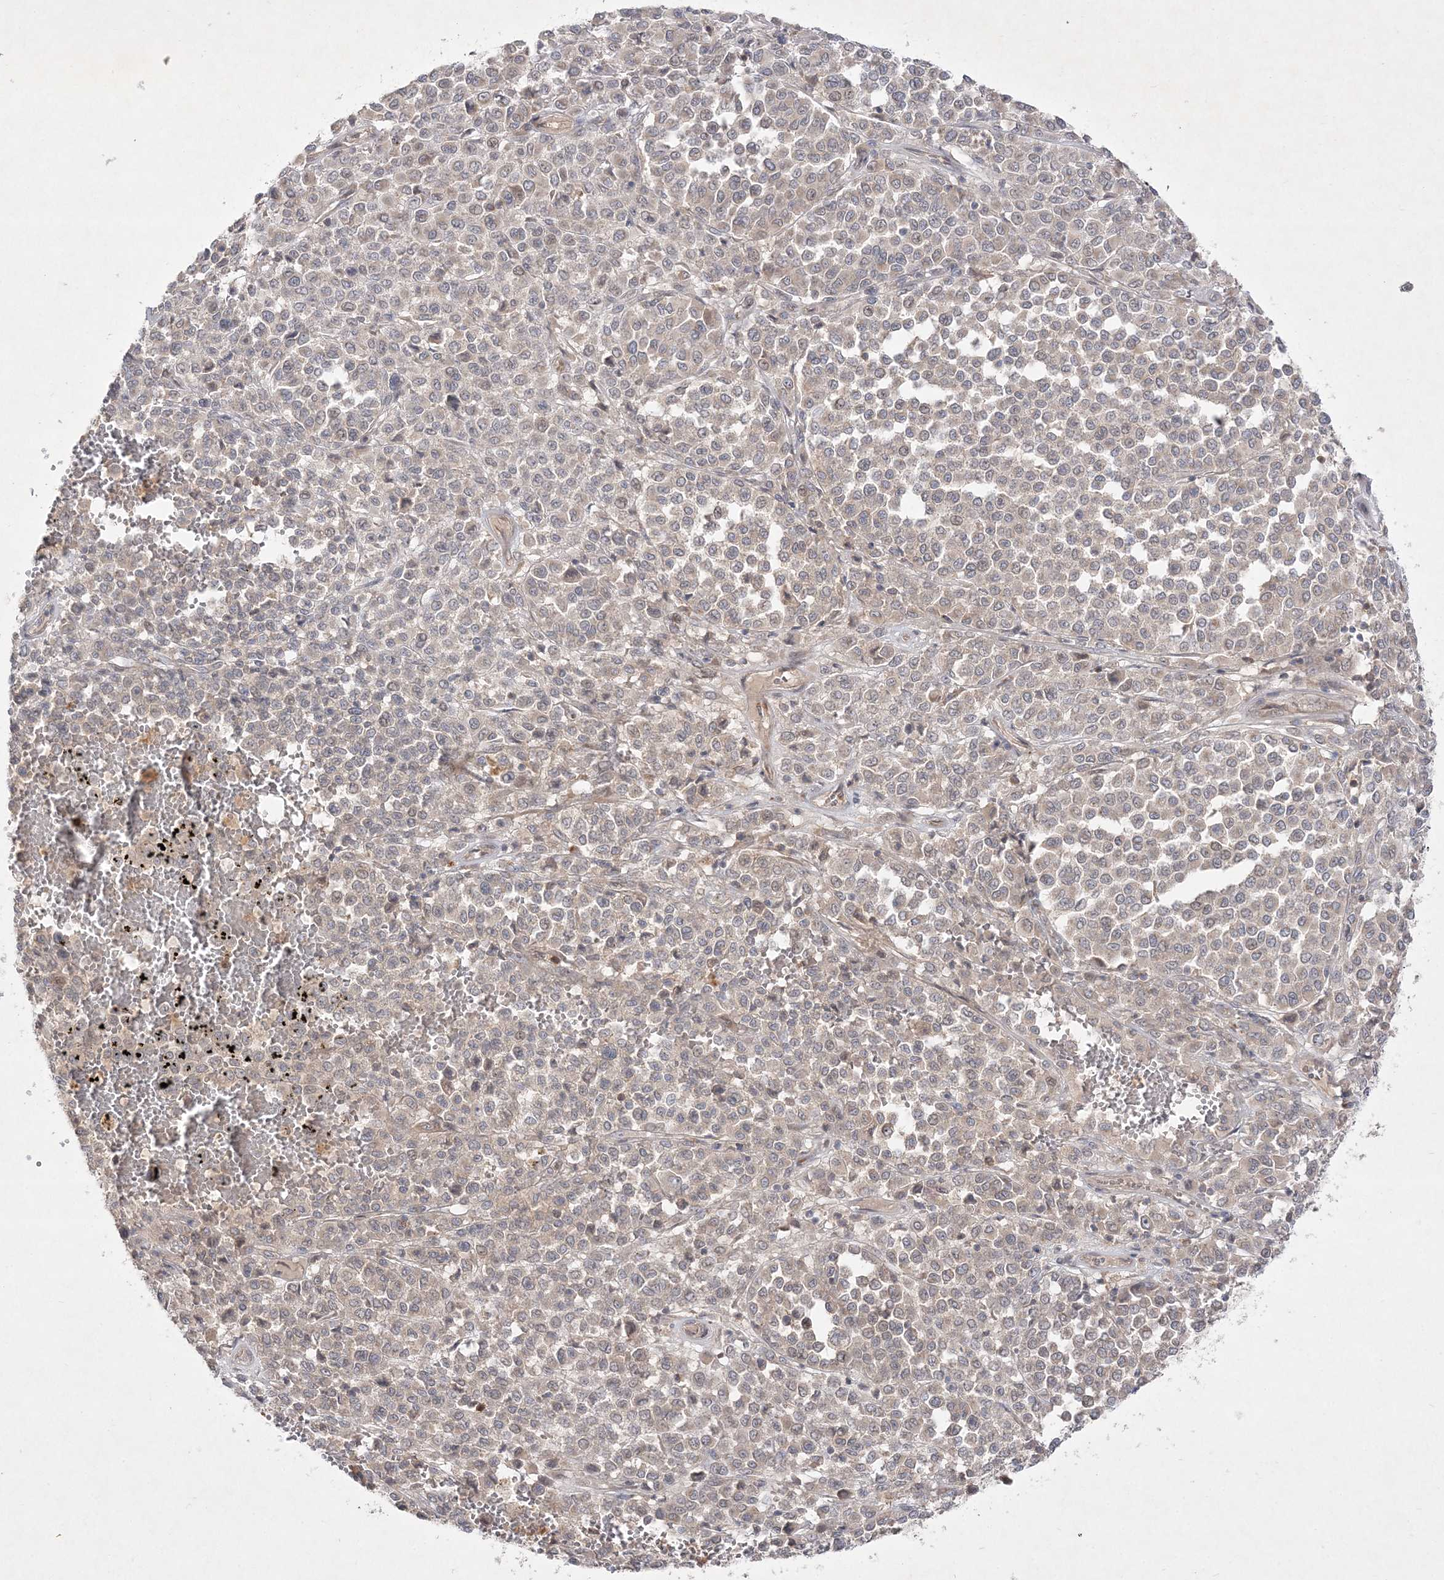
{"staining": {"intensity": "negative", "quantity": "none", "location": "none"}, "tissue": "melanoma", "cell_type": "Tumor cells", "image_type": "cancer", "snomed": [{"axis": "morphology", "description": "Malignant melanoma, Metastatic site"}, {"axis": "topography", "description": "Pancreas"}], "caption": "DAB immunohistochemical staining of melanoma shows no significant expression in tumor cells. (DAB immunohistochemistry with hematoxylin counter stain).", "gene": "CLNK", "patient": {"sex": "female", "age": 30}}